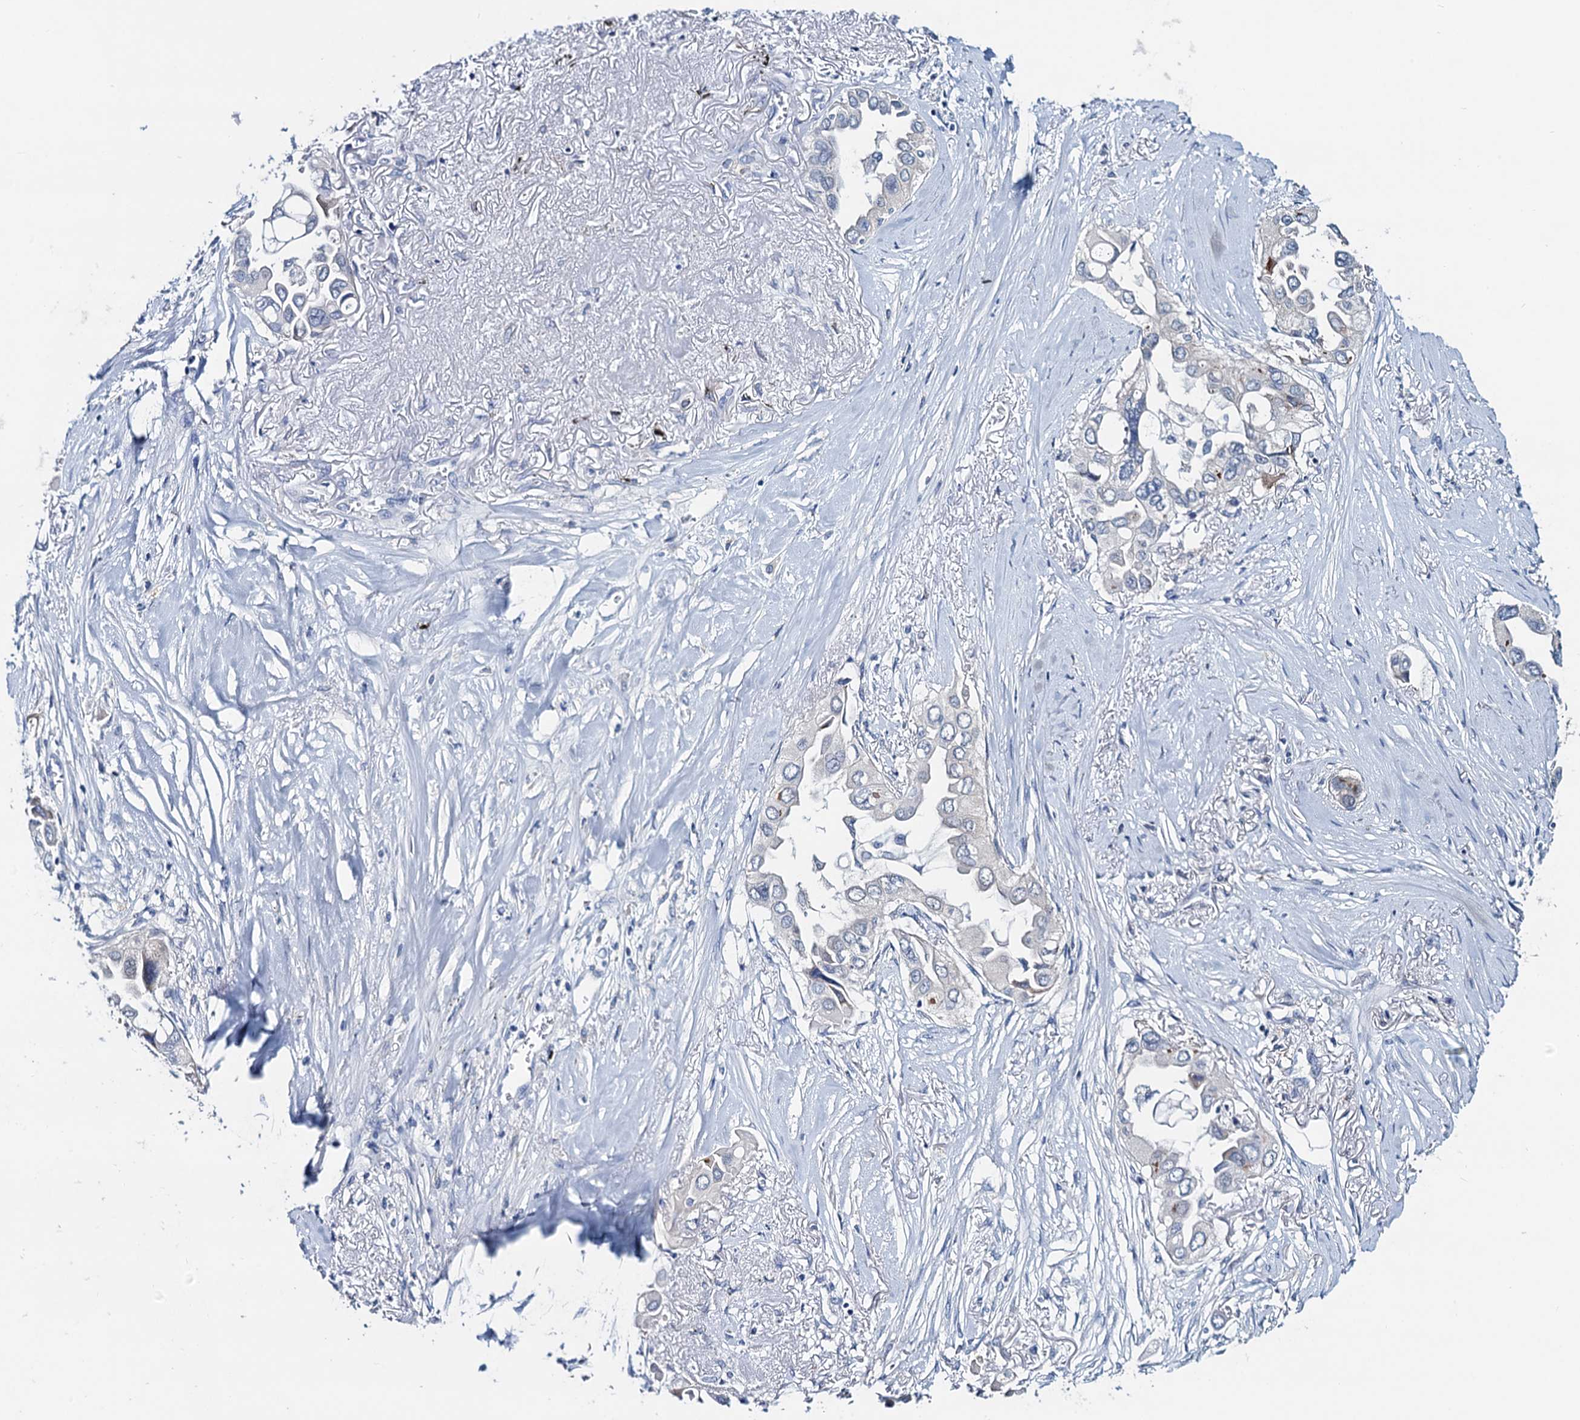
{"staining": {"intensity": "negative", "quantity": "none", "location": "none"}, "tissue": "lung cancer", "cell_type": "Tumor cells", "image_type": "cancer", "snomed": [{"axis": "morphology", "description": "Adenocarcinoma, NOS"}, {"axis": "topography", "description": "Lung"}], "caption": "An immunohistochemistry (IHC) micrograph of adenocarcinoma (lung) is shown. There is no staining in tumor cells of adenocarcinoma (lung).", "gene": "RTKN2", "patient": {"sex": "female", "age": 76}}